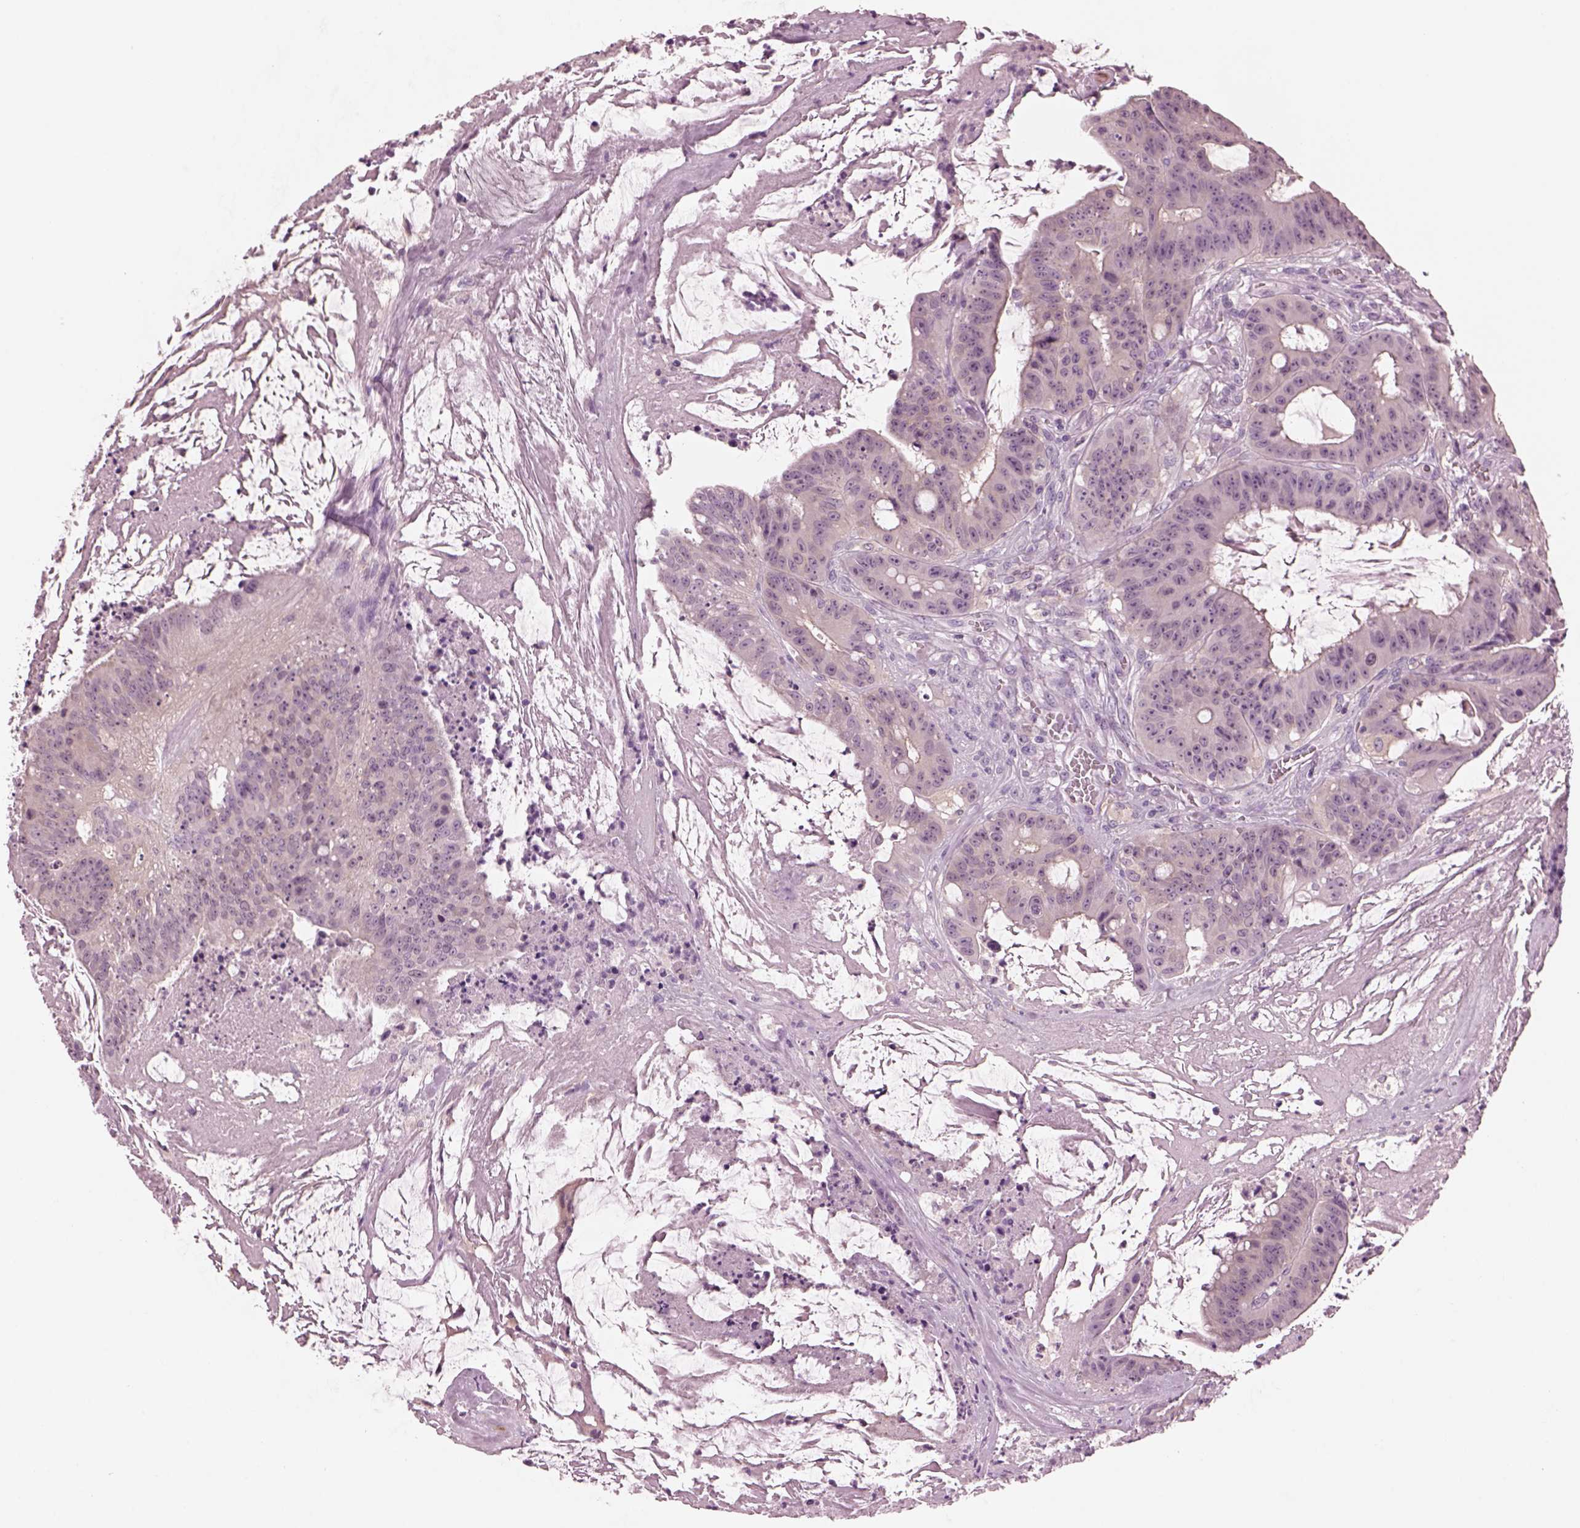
{"staining": {"intensity": "negative", "quantity": "none", "location": "none"}, "tissue": "colorectal cancer", "cell_type": "Tumor cells", "image_type": "cancer", "snomed": [{"axis": "morphology", "description": "Adenocarcinoma, NOS"}, {"axis": "topography", "description": "Colon"}], "caption": "High magnification brightfield microscopy of colorectal cancer (adenocarcinoma) stained with DAB (brown) and counterstained with hematoxylin (blue): tumor cells show no significant expression. Nuclei are stained in blue.", "gene": "SHTN1", "patient": {"sex": "male", "age": 33}}